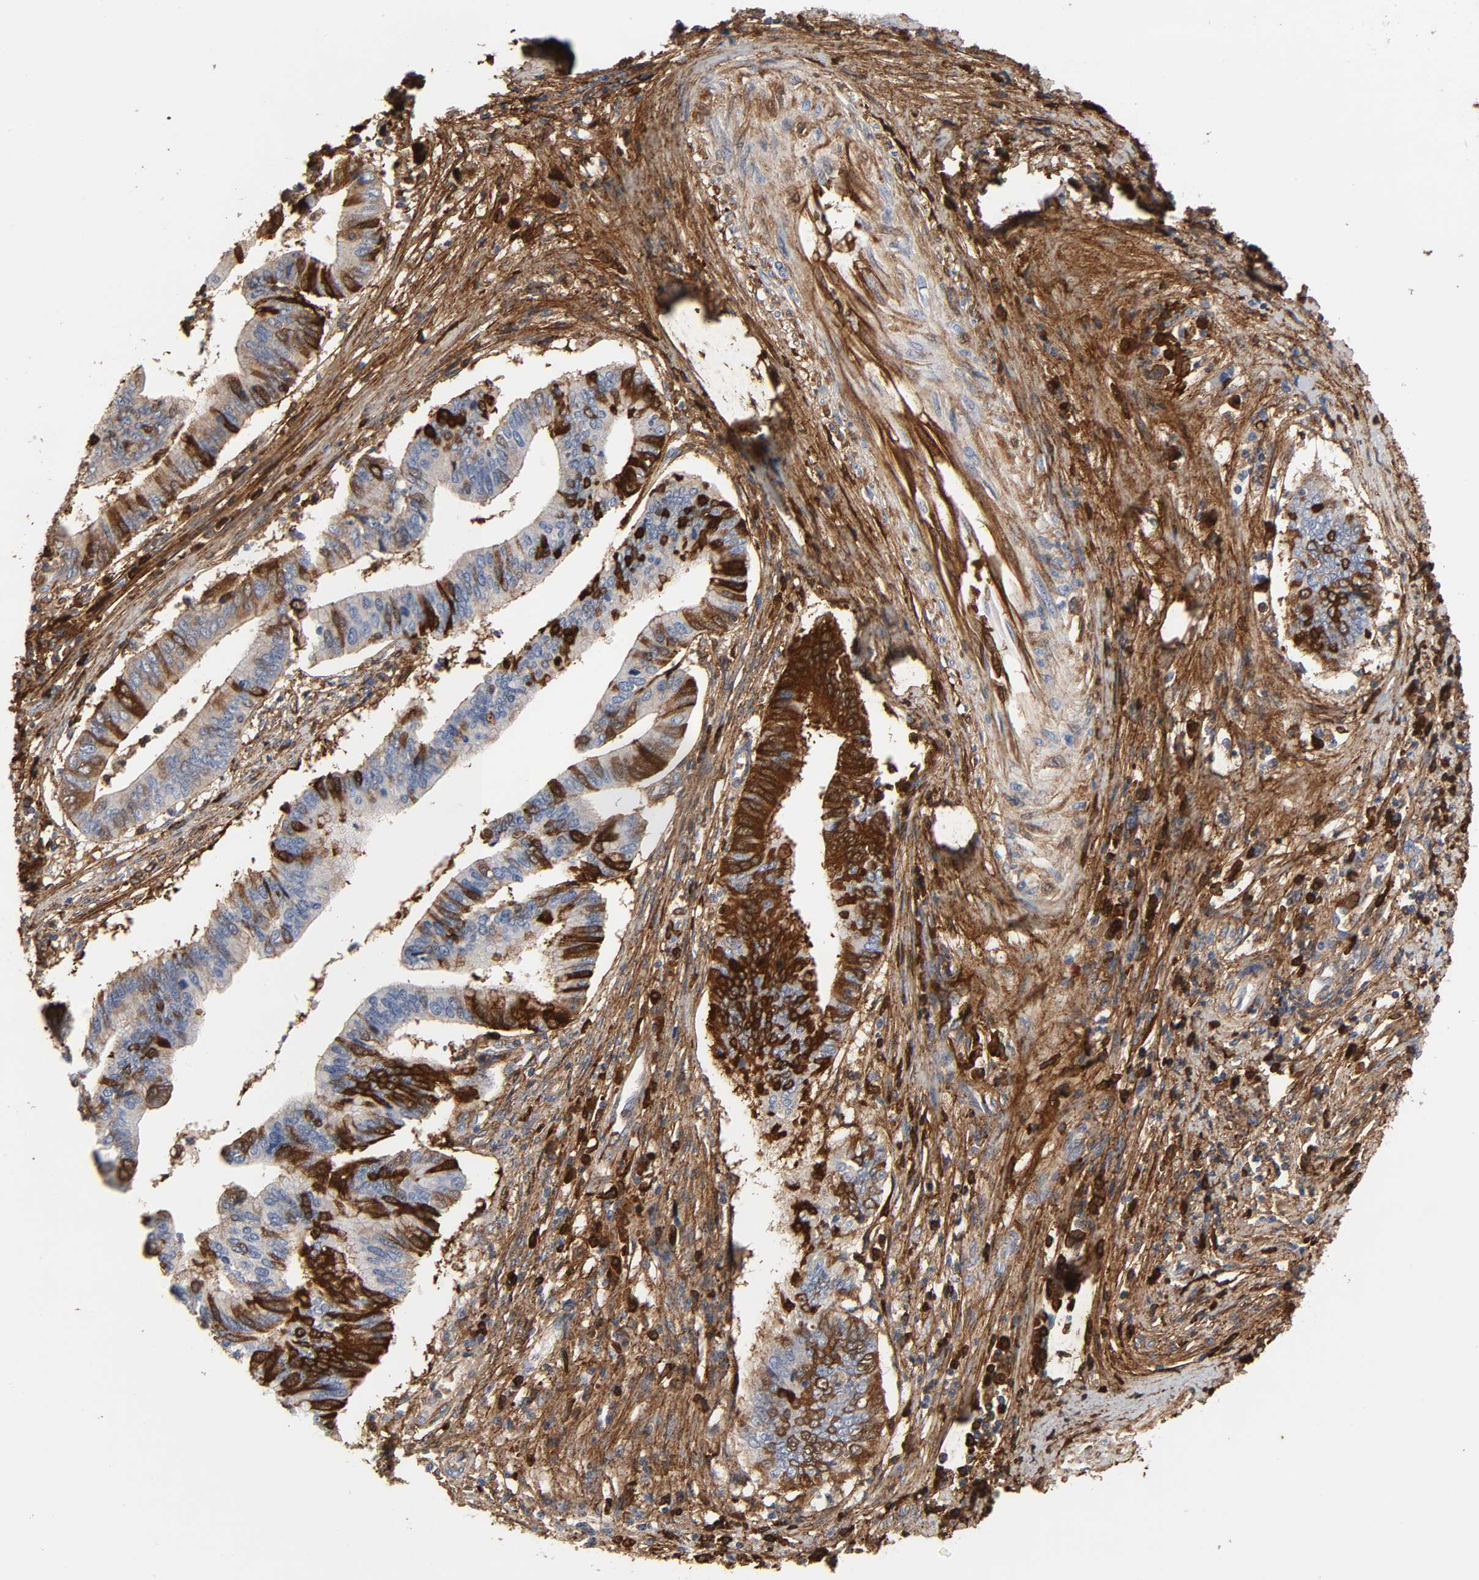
{"staining": {"intensity": "strong", "quantity": "25%-75%", "location": "cytoplasmic/membranous"}, "tissue": "cervical cancer", "cell_type": "Tumor cells", "image_type": "cancer", "snomed": [{"axis": "morphology", "description": "Adenocarcinoma, NOS"}, {"axis": "topography", "description": "Cervix"}], "caption": "Brown immunohistochemical staining in human cervical adenocarcinoma exhibits strong cytoplasmic/membranous staining in approximately 25%-75% of tumor cells. (DAB (3,3'-diaminobenzidine) IHC with brightfield microscopy, high magnification).", "gene": "FBLN1", "patient": {"sex": "female", "age": 36}}